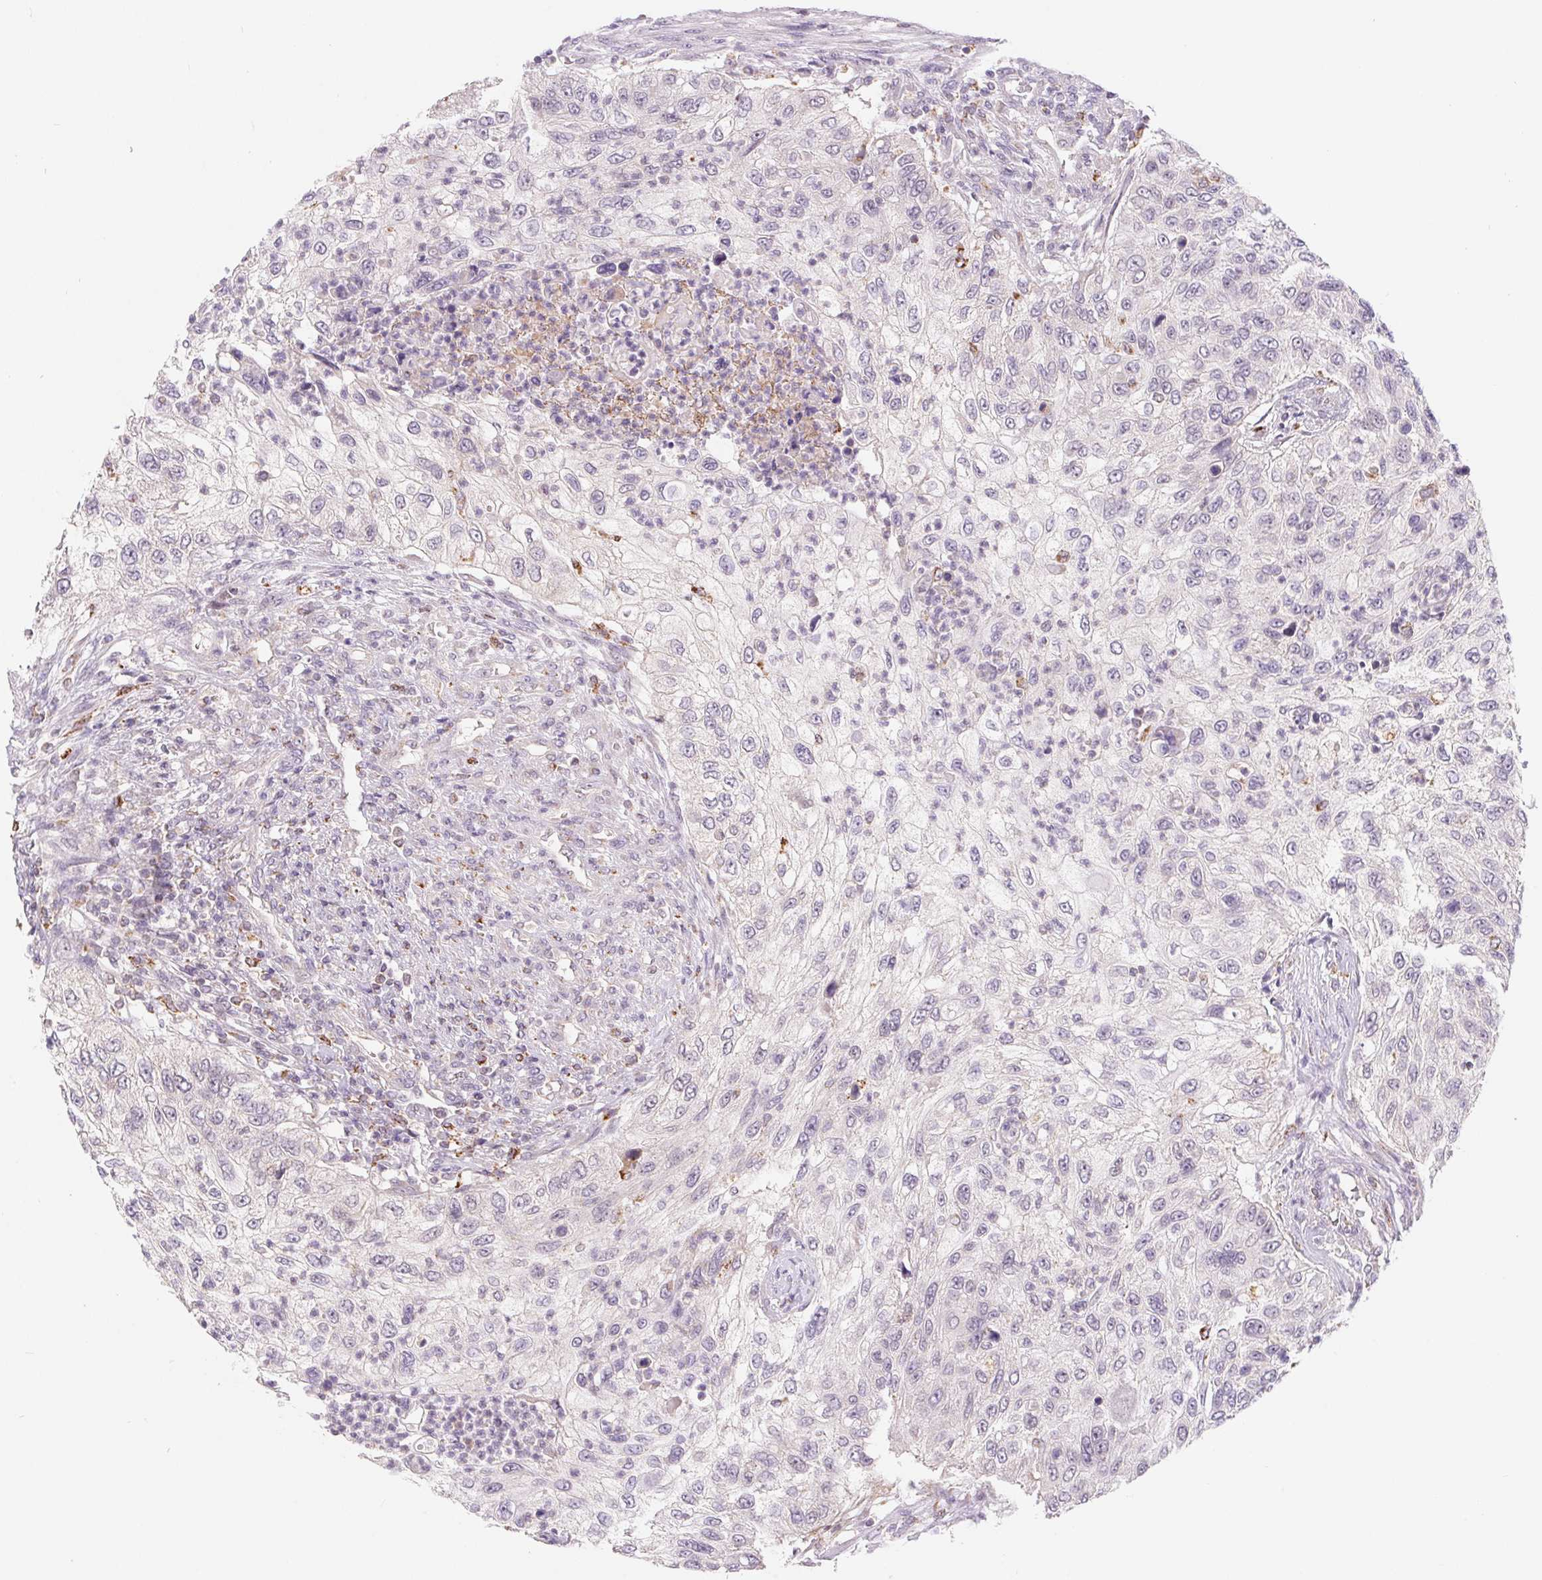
{"staining": {"intensity": "negative", "quantity": "none", "location": "none"}, "tissue": "urothelial cancer", "cell_type": "Tumor cells", "image_type": "cancer", "snomed": [{"axis": "morphology", "description": "Urothelial carcinoma, High grade"}, {"axis": "topography", "description": "Urinary bladder"}], "caption": "Immunohistochemistry of human high-grade urothelial carcinoma shows no expression in tumor cells. (DAB (3,3'-diaminobenzidine) immunohistochemistry with hematoxylin counter stain).", "gene": "EMC6", "patient": {"sex": "female", "age": 60}}